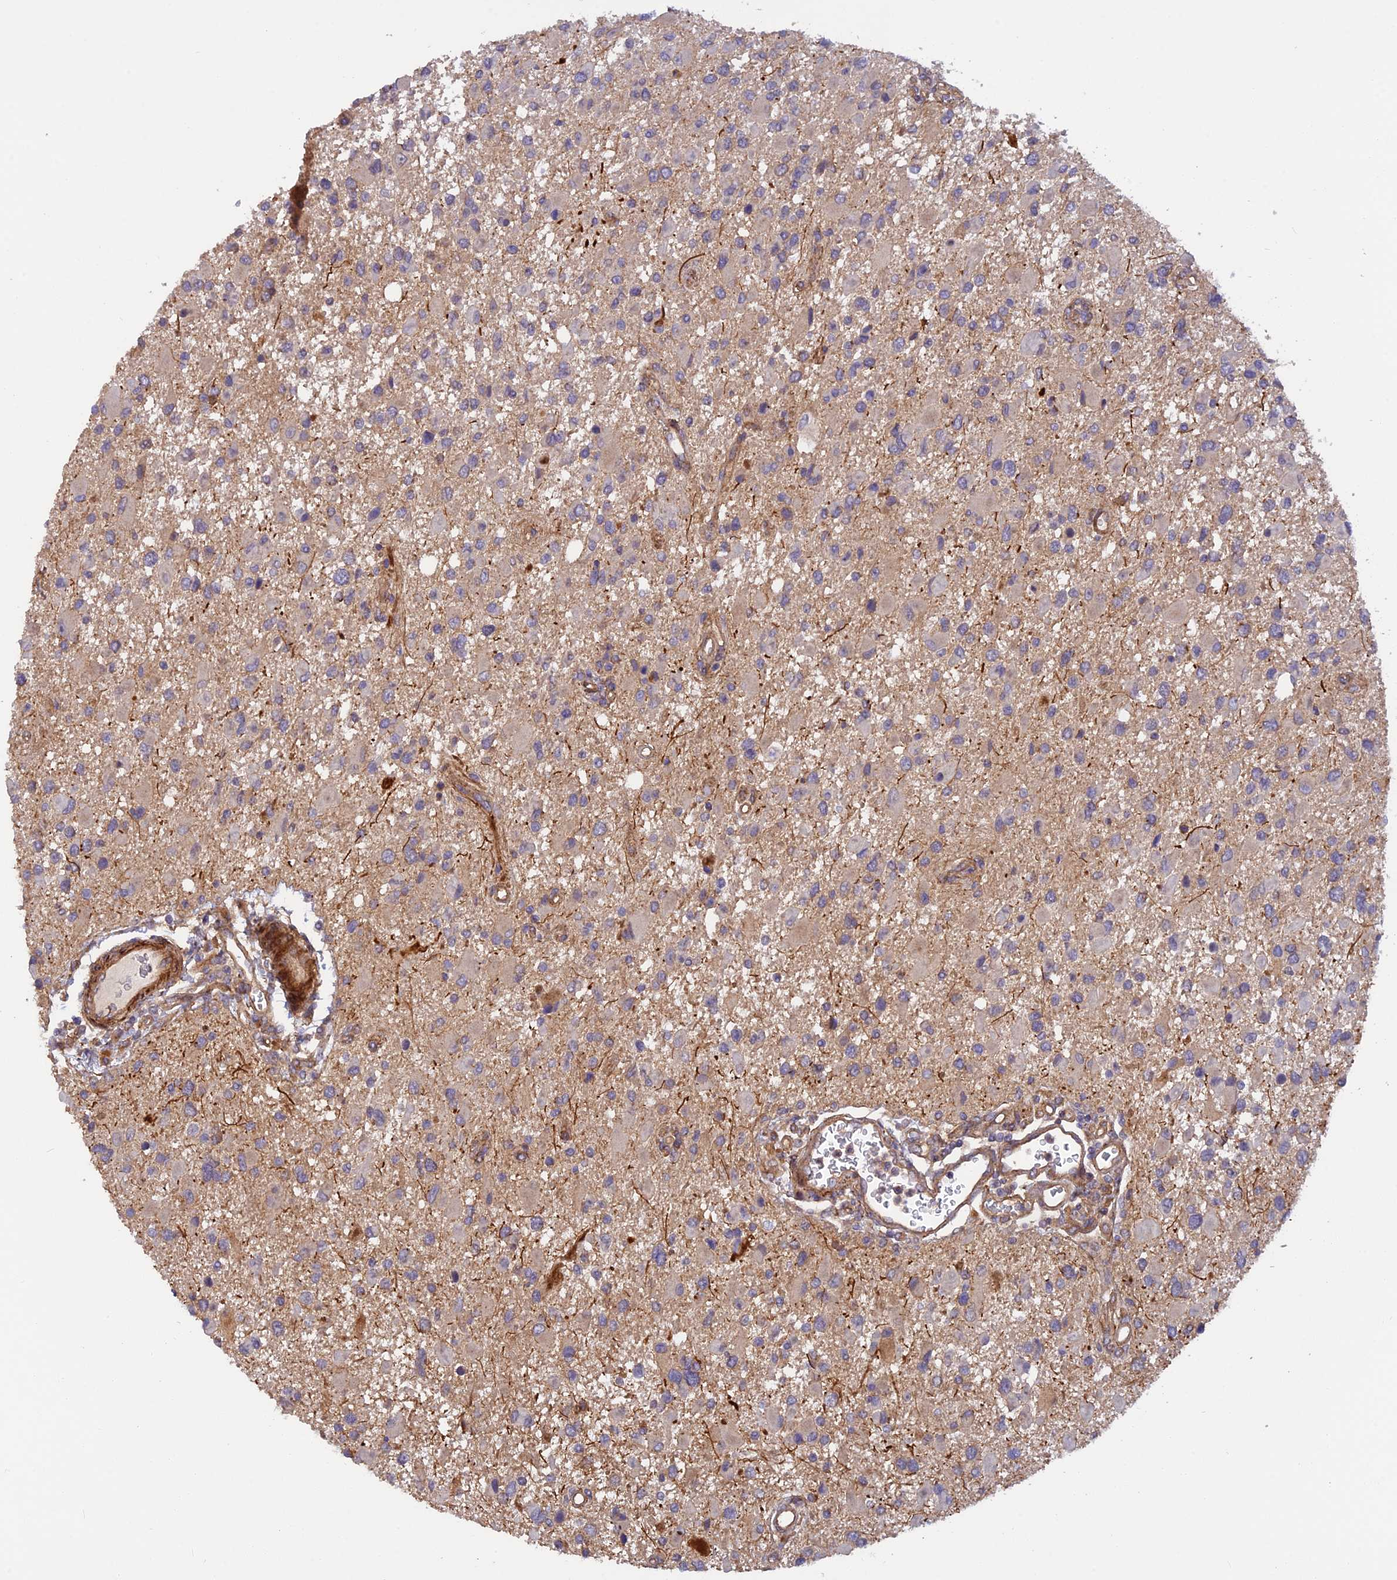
{"staining": {"intensity": "weak", "quantity": "25%-75%", "location": "cytoplasmic/membranous"}, "tissue": "glioma", "cell_type": "Tumor cells", "image_type": "cancer", "snomed": [{"axis": "morphology", "description": "Glioma, malignant, High grade"}, {"axis": "topography", "description": "Brain"}], "caption": "Weak cytoplasmic/membranous protein positivity is identified in approximately 25%-75% of tumor cells in malignant glioma (high-grade).", "gene": "ADAMTS15", "patient": {"sex": "male", "age": 53}}